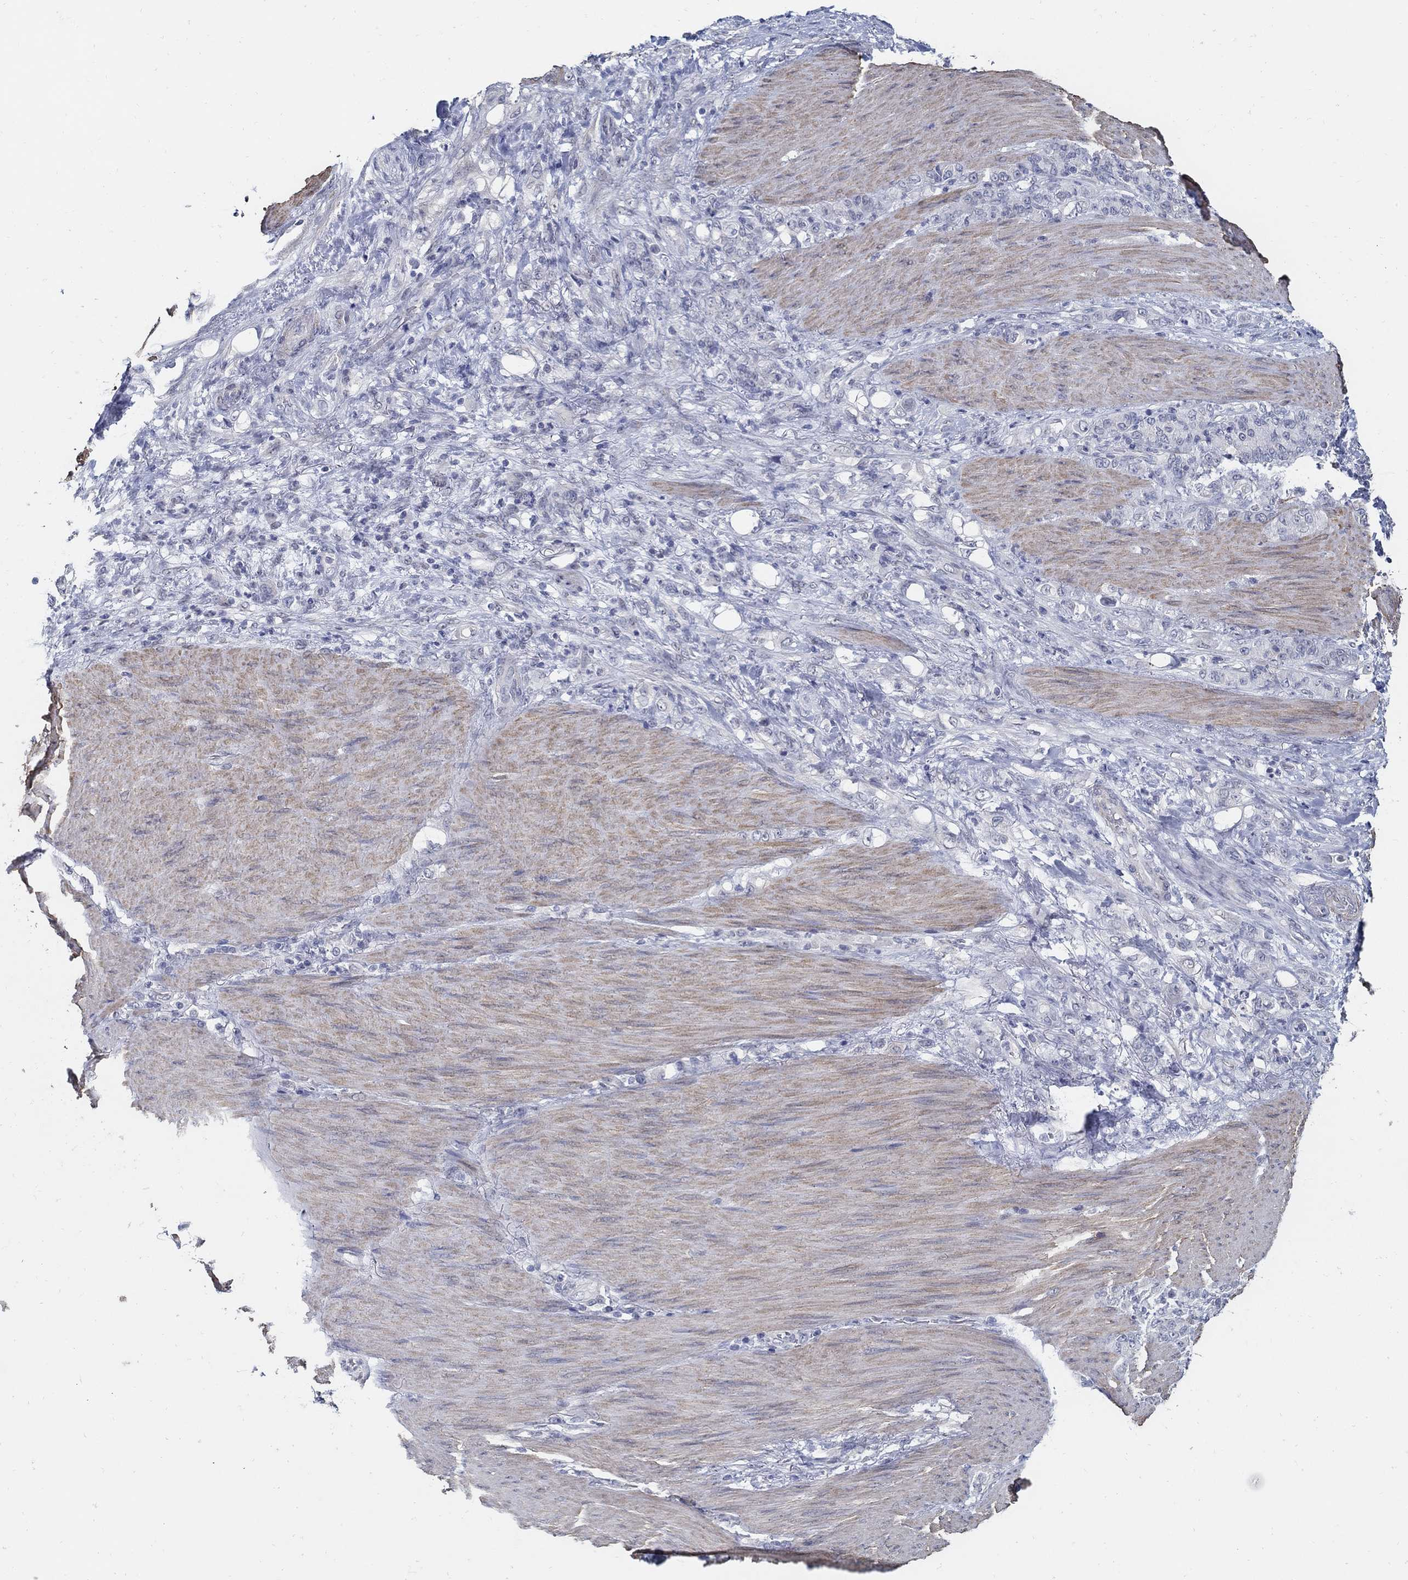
{"staining": {"intensity": "negative", "quantity": "none", "location": "none"}, "tissue": "stomach cancer", "cell_type": "Tumor cells", "image_type": "cancer", "snomed": [{"axis": "morphology", "description": "Normal tissue, NOS"}, {"axis": "morphology", "description": "Adenocarcinoma, NOS"}, {"axis": "topography", "description": "Stomach"}], "caption": "DAB immunohistochemical staining of adenocarcinoma (stomach) reveals no significant expression in tumor cells. The staining is performed using DAB (3,3'-diaminobenzidine) brown chromogen with nuclei counter-stained in using hematoxylin.", "gene": "USP29", "patient": {"sex": "female", "age": 79}}